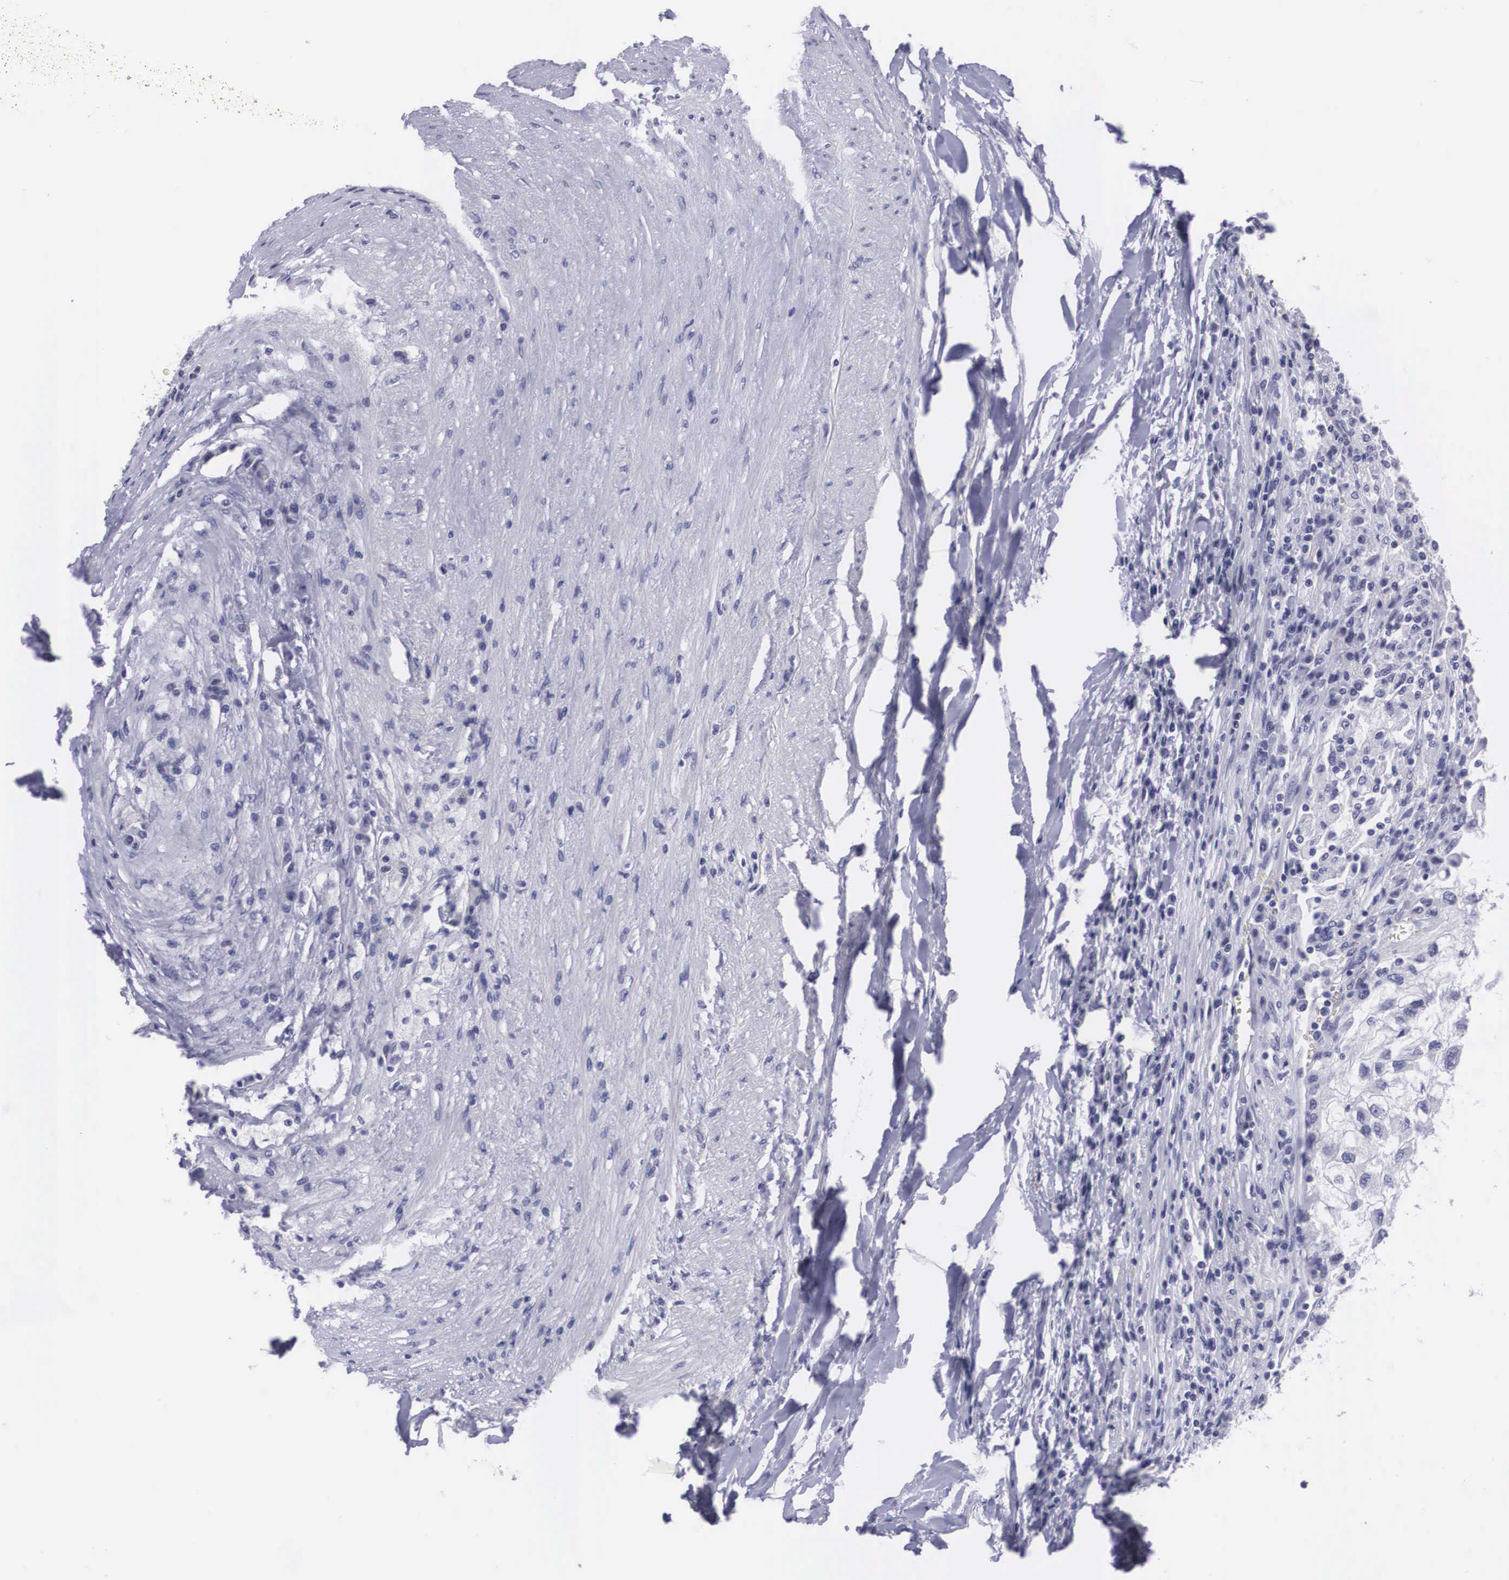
{"staining": {"intensity": "negative", "quantity": "none", "location": "none"}, "tissue": "renal cancer", "cell_type": "Tumor cells", "image_type": "cancer", "snomed": [{"axis": "morphology", "description": "Normal tissue, NOS"}, {"axis": "morphology", "description": "Adenocarcinoma, NOS"}, {"axis": "topography", "description": "Kidney"}], "caption": "Immunohistochemistry micrograph of renal cancer (adenocarcinoma) stained for a protein (brown), which demonstrates no staining in tumor cells.", "gene": "C22orf31", "patient": {"sex": "male", "age": 71}}